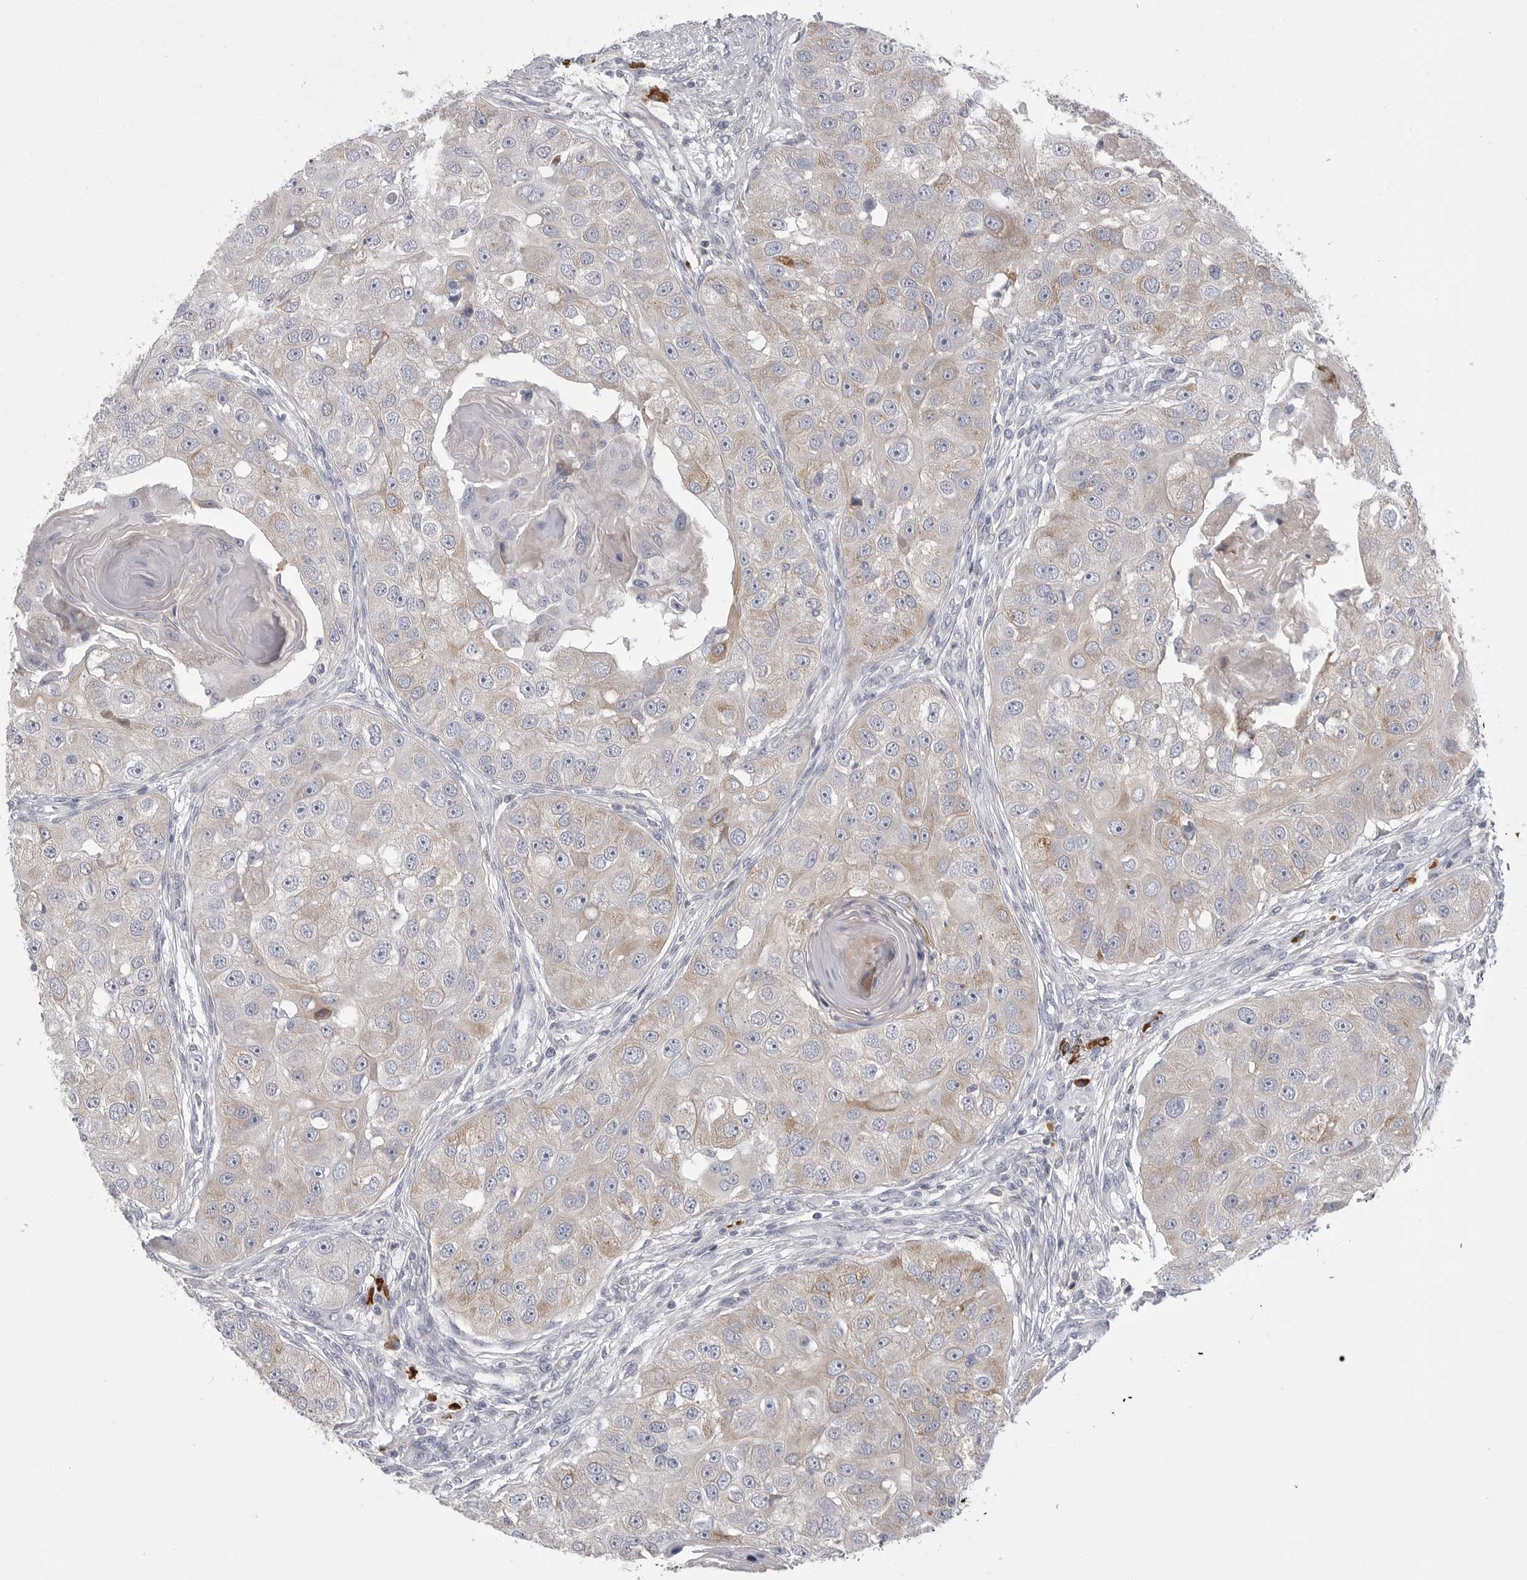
{"staining": {"intensity": "moderate", "quantity": "<25%", "location": "cytoplasmic/membranous"}, "tissue": "head and neck cancer", "cell_type": "Tumor cells", "image_type": "cancer", "snomed": [{"axis": "morphology", "description": "Normal tissue, NOS"}, {"axis": "morphology", "description": "Squamous cell carcinoma, NOS"}, {"axis": "topography", "description": "Skeletal muscle"}, {"axis": "topography", "description": "Head-Neck"}], "caption": "Immunohistochemical staining of head and neck cancer reveals moderate cytoplasmic/membranous protein positivity in approximately <25% of tumor cells.", "gene": "FKBP2", "patient": {"sex": "male", "age": 51}}